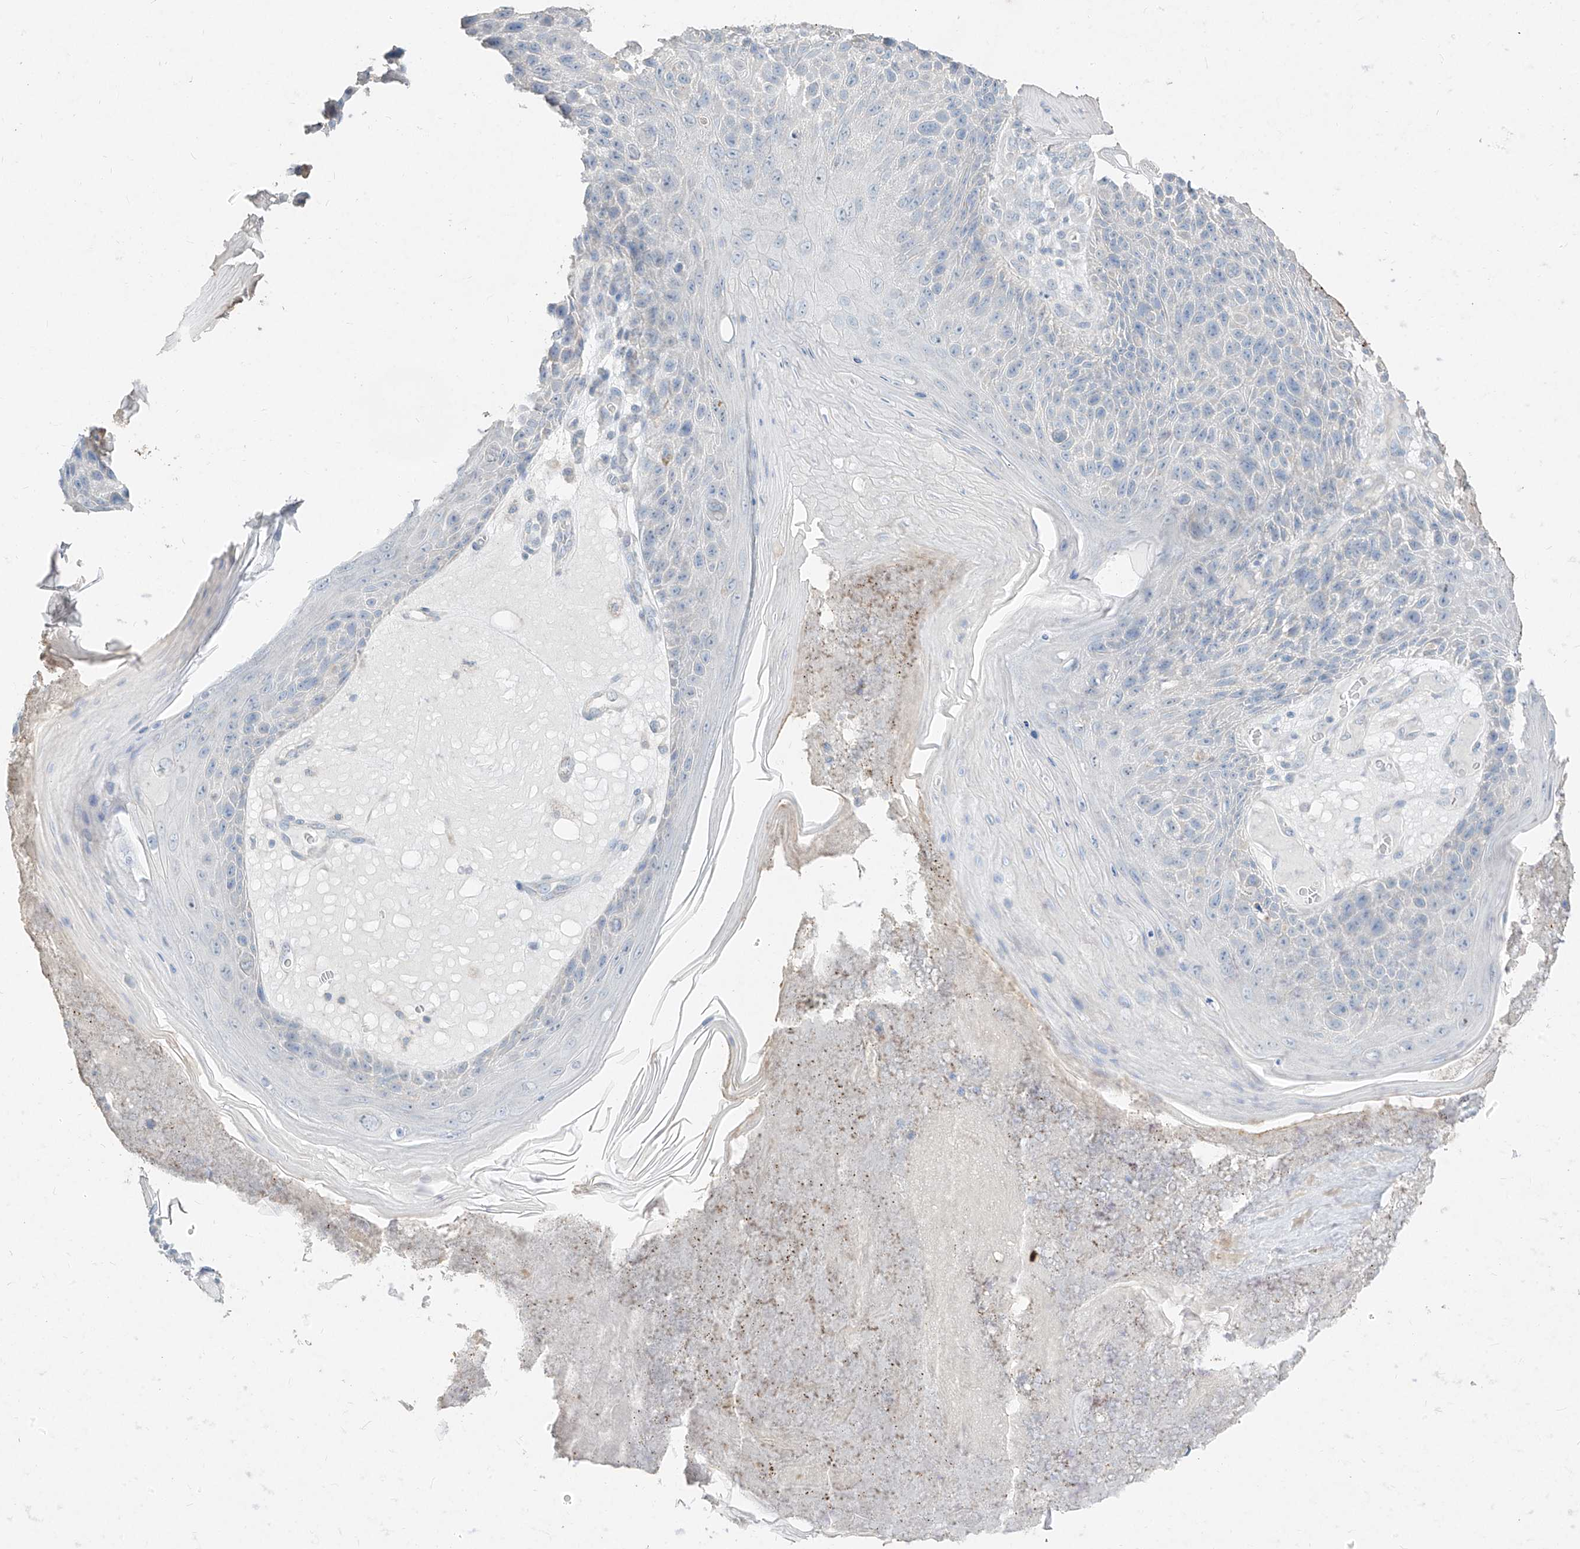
{"staining": {"intensity": "negative", "quantity": "none", "location": "none"}, "tissue": "skin cancer", "cell_type": "Tumor cells", "image_type": "cancer", "snomed": [{"axis": "morphology", "description": "Squamous cell carcinoma, NOS"}, {"axis": "topography", "description": "Skin"}], "caption": "There is no significant positivity in tumor cells of skin cancer (squamous cell carcinoma). (DAB immunohistochemistry, high magnification).", "gene": "ZZEF1", "patient": {"sex": "female", "age": 88}}